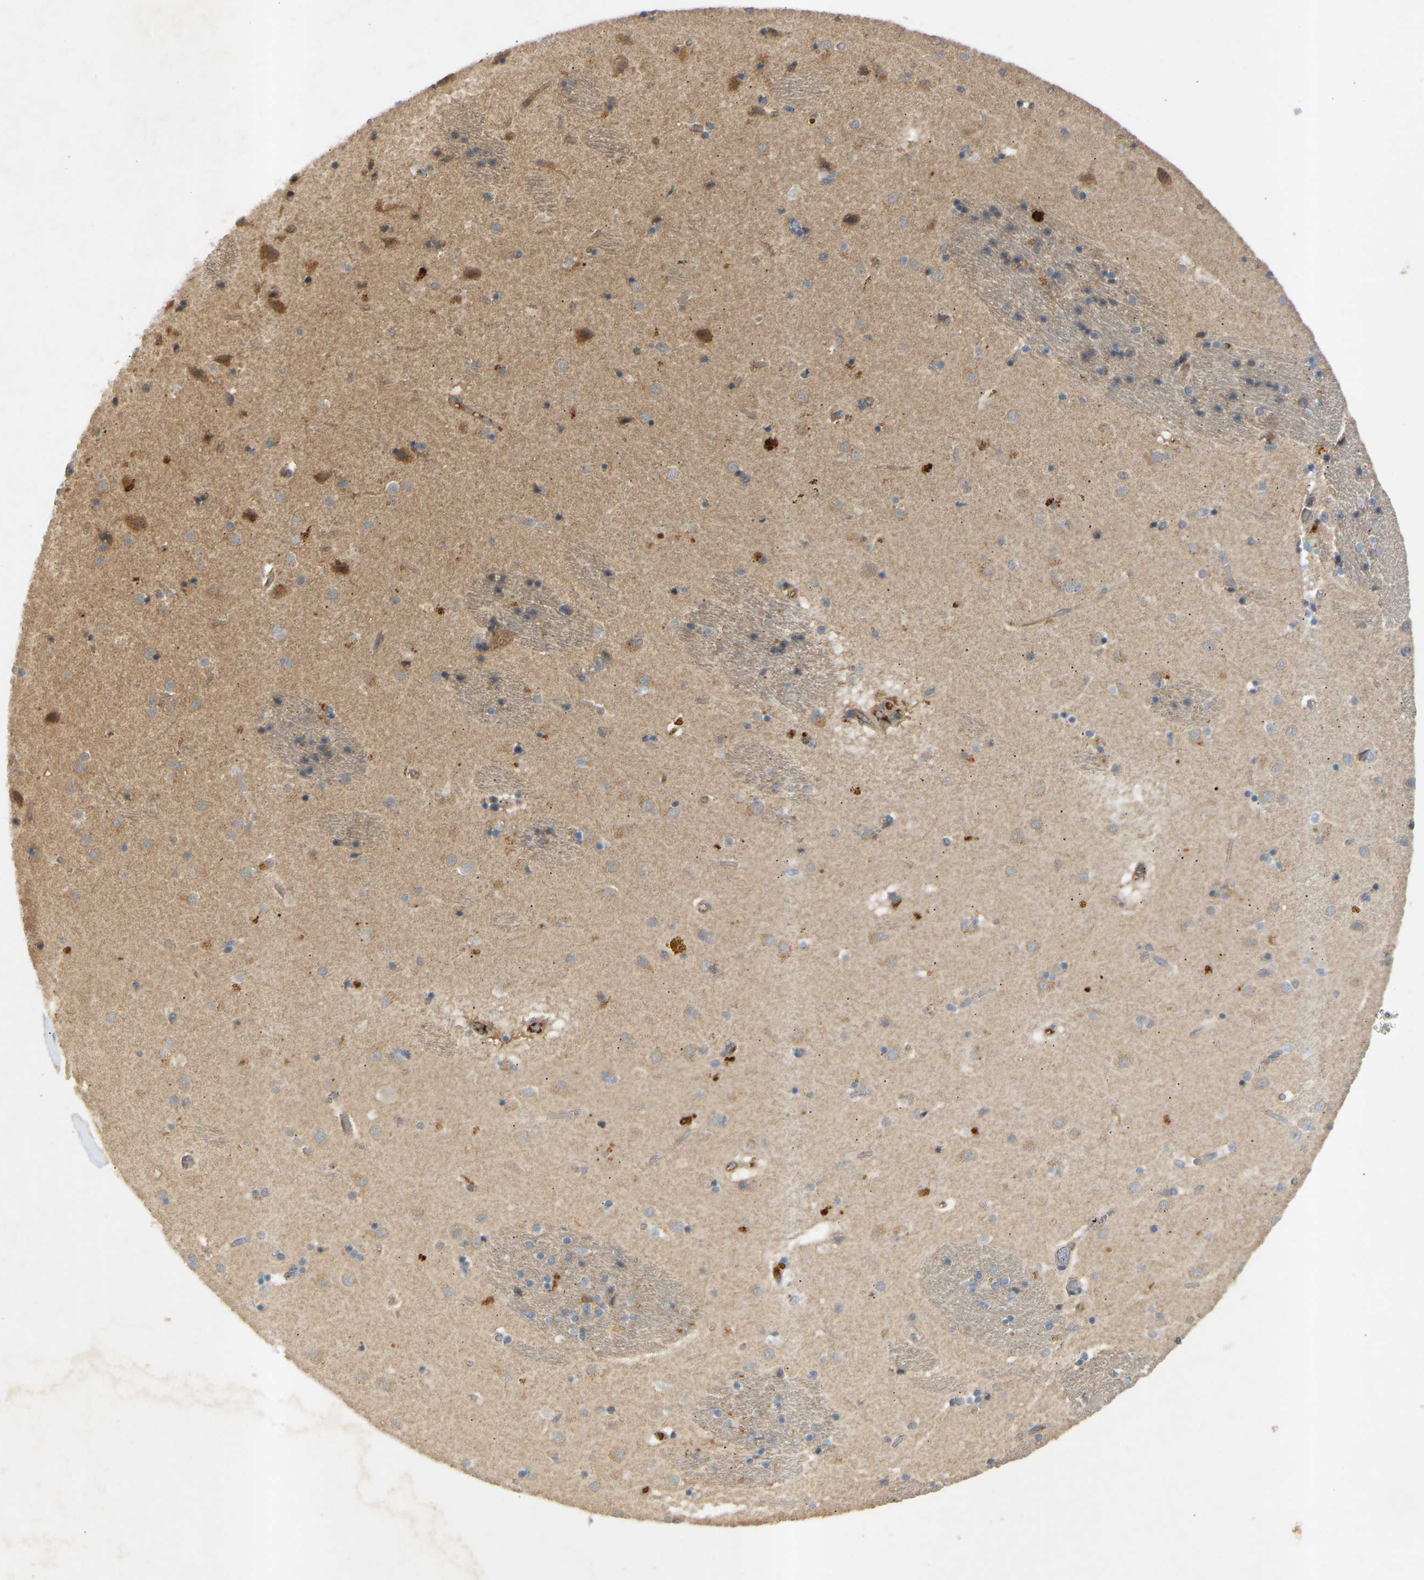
{"staining": {"intensity": "negative", "quantity": "none", "location": "none"}, "tissue": "caudate", "cell_type": "Glial cells", "image_type": "normal", "snomed": [{"axis": "morphology", "description": "Normal tissue, NOS"}, {"axis": "topography", "description": "Lateral ventricle wall"}], "caption": "Glial cells show no significant positivity in normal caudate. (Brightfield microscopy of DAB IHC at high magnification).", "gene": "ATP5MF", "patient": {"sex": "male", "age": 70}}